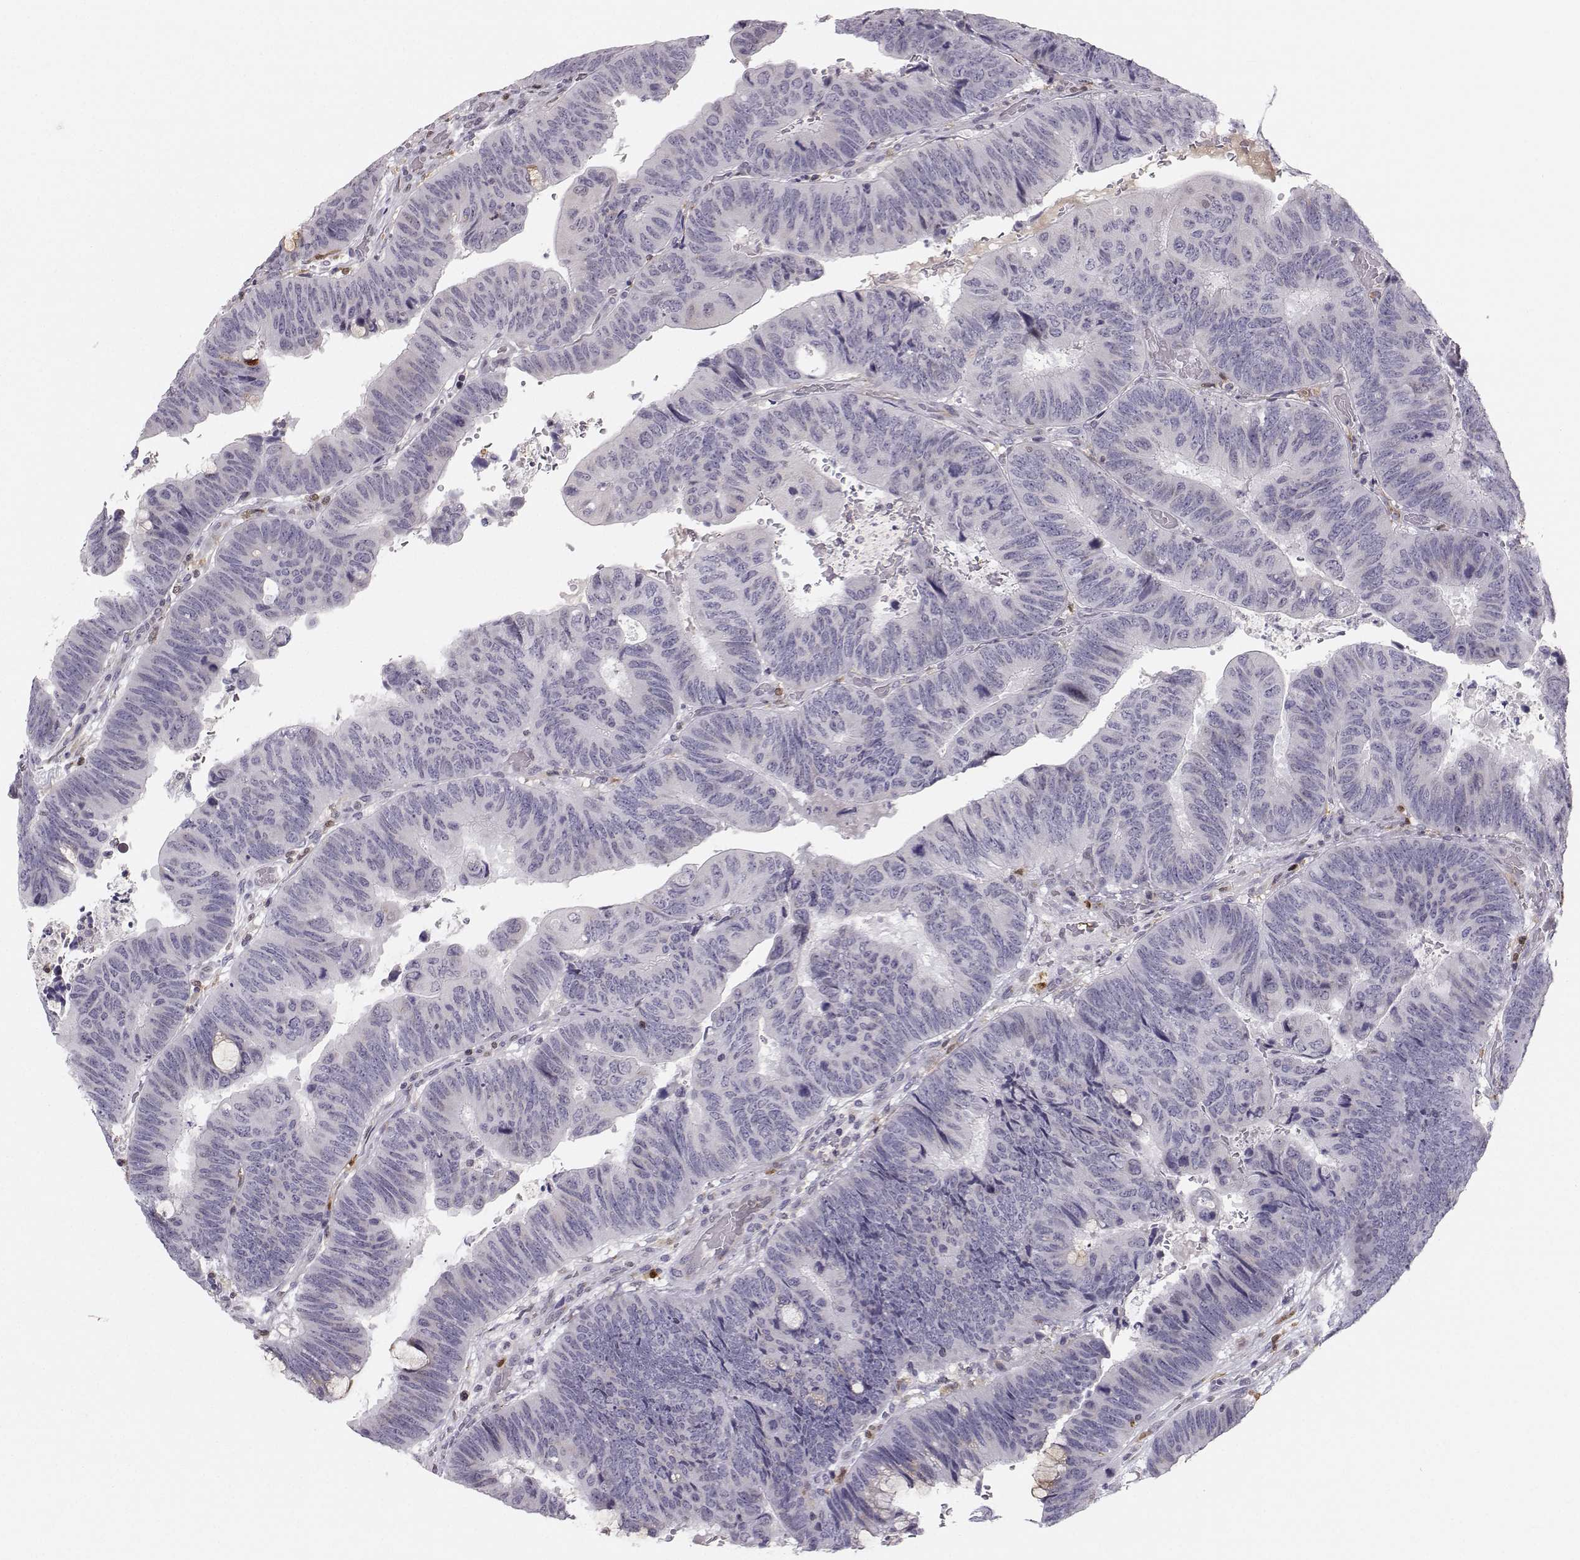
{"staining": {"intensity": "negative", "quantity": "none", "location": "none"}, "tissue": "colorectal cancer", "cell_type": "Tumor cells", "image_type": "cancer", "snomed": [{"axis": "morphology", "description": "Normal tissue, NOS"}, {"axis": "morphology", "description": "Adenocarcinoma, NOS"}, {"axis": "topography", "description": "Rectum"}], "caption": "The image reveals no staining of tumor cells in adenocarcinoma (colorectal). The staining was performed using DAB (3,3'-diaminobenzidine) to visualize the protein expression in brown, while the nuclei were stained in blue with hematoxylin (Magnification: 20x).", "gene": "HTR7", "patient": {"sex": "male", "age": 92}}